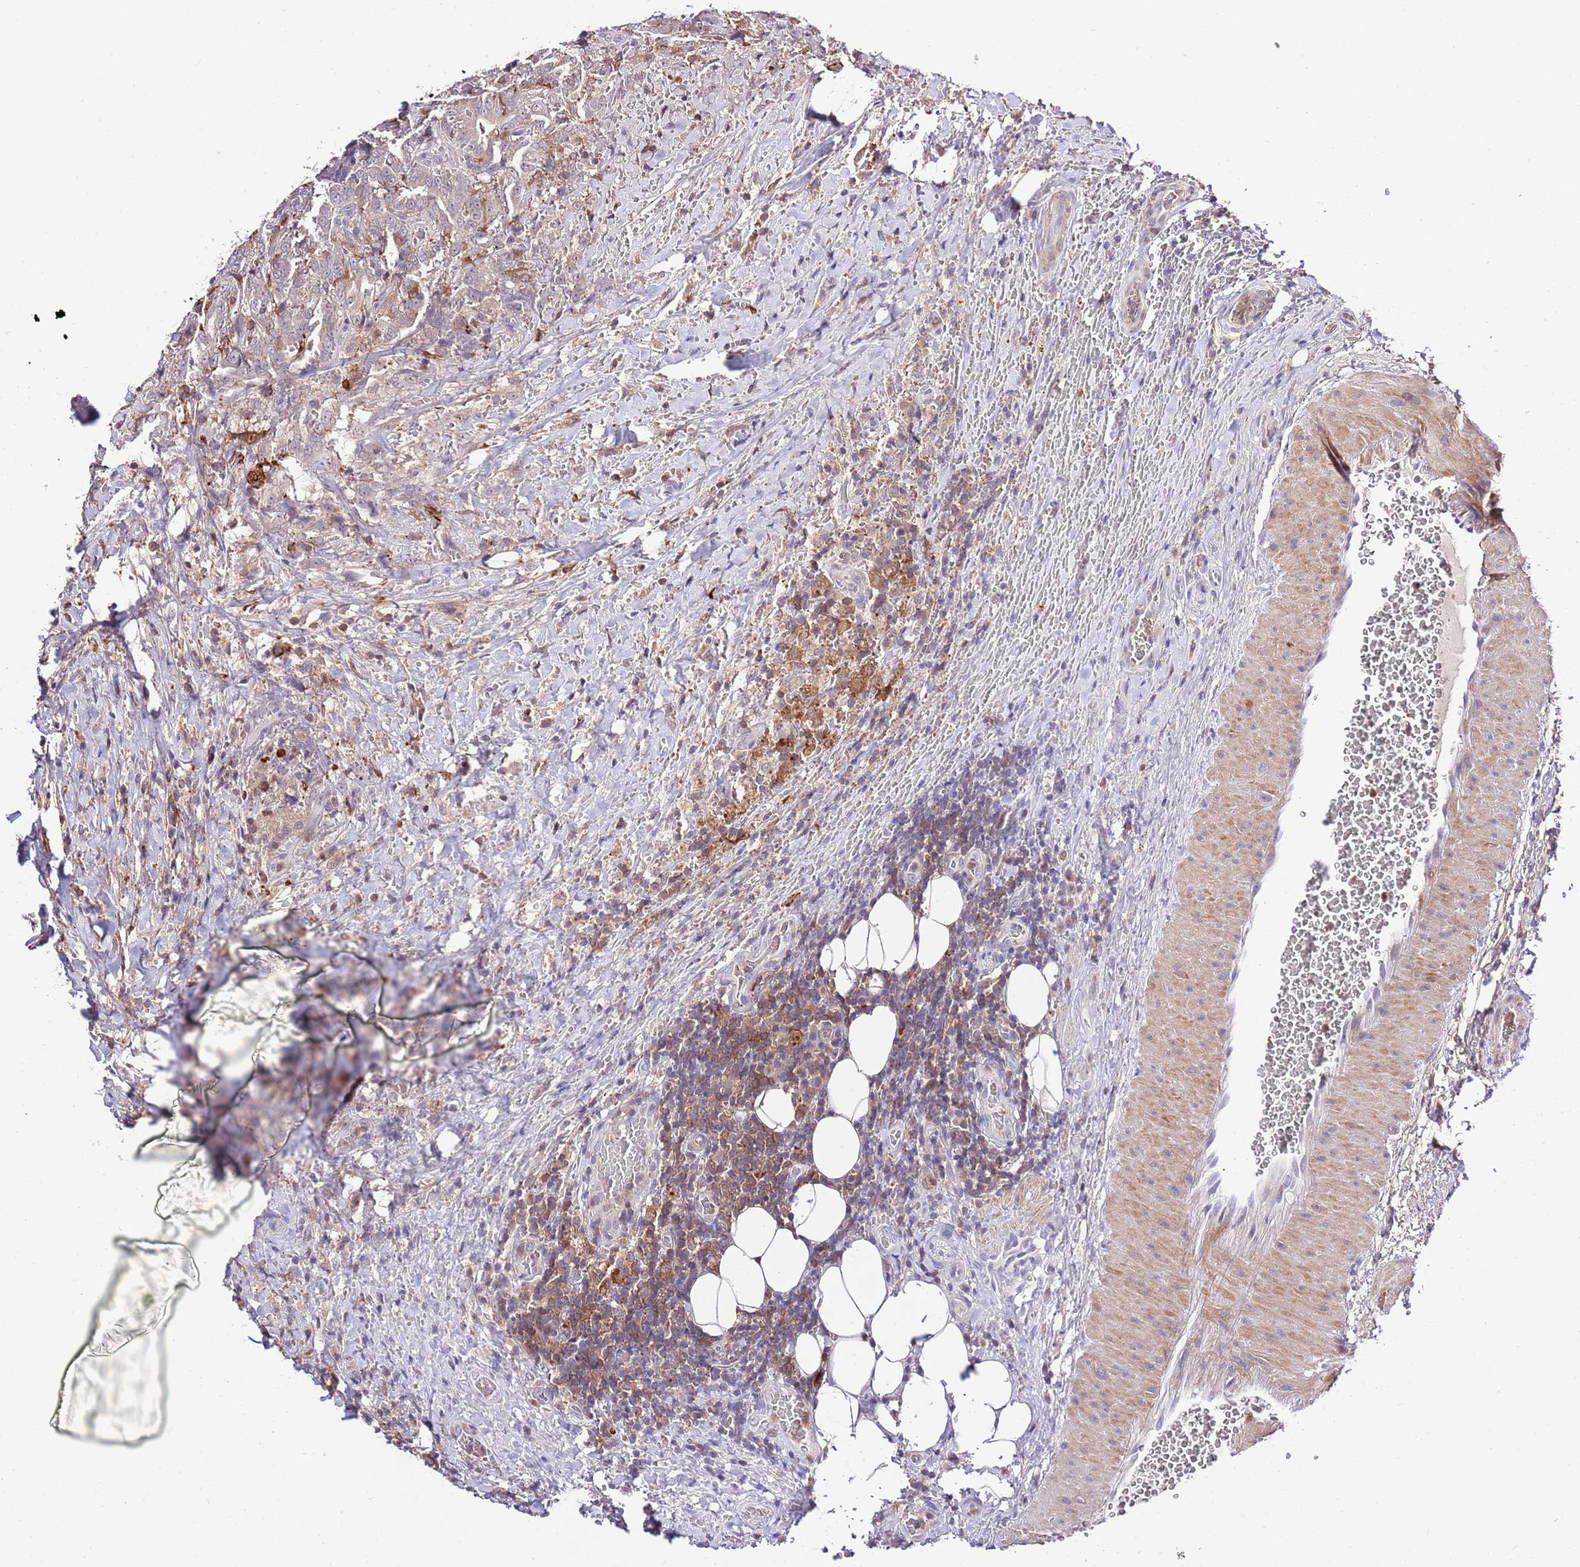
{"staining": {"intensity": "weak", "quantity": "<25%", "location": "cytoplasmic/membranous"}, "tissue": "thyroid cancer", "cell_type": "Tumor cells", "image_type": "cancer", "snomed": [{"axis": "morphology", "description": "Papillary adenocarcinoma, NOS"}, {"axis": "topography", "description": "Thyroid gland"}], "caption": "DAB immunohistochemical staining of human papillary adenocarcinoma (thyroid) displays no significant staining in tumor cells. (Brightfield microscopy of DAB (3,3'-diaminobenzidine) IHC at high magnification).", "gene": "EFHD1", "patient": {"sex": "male", "age": 61}}